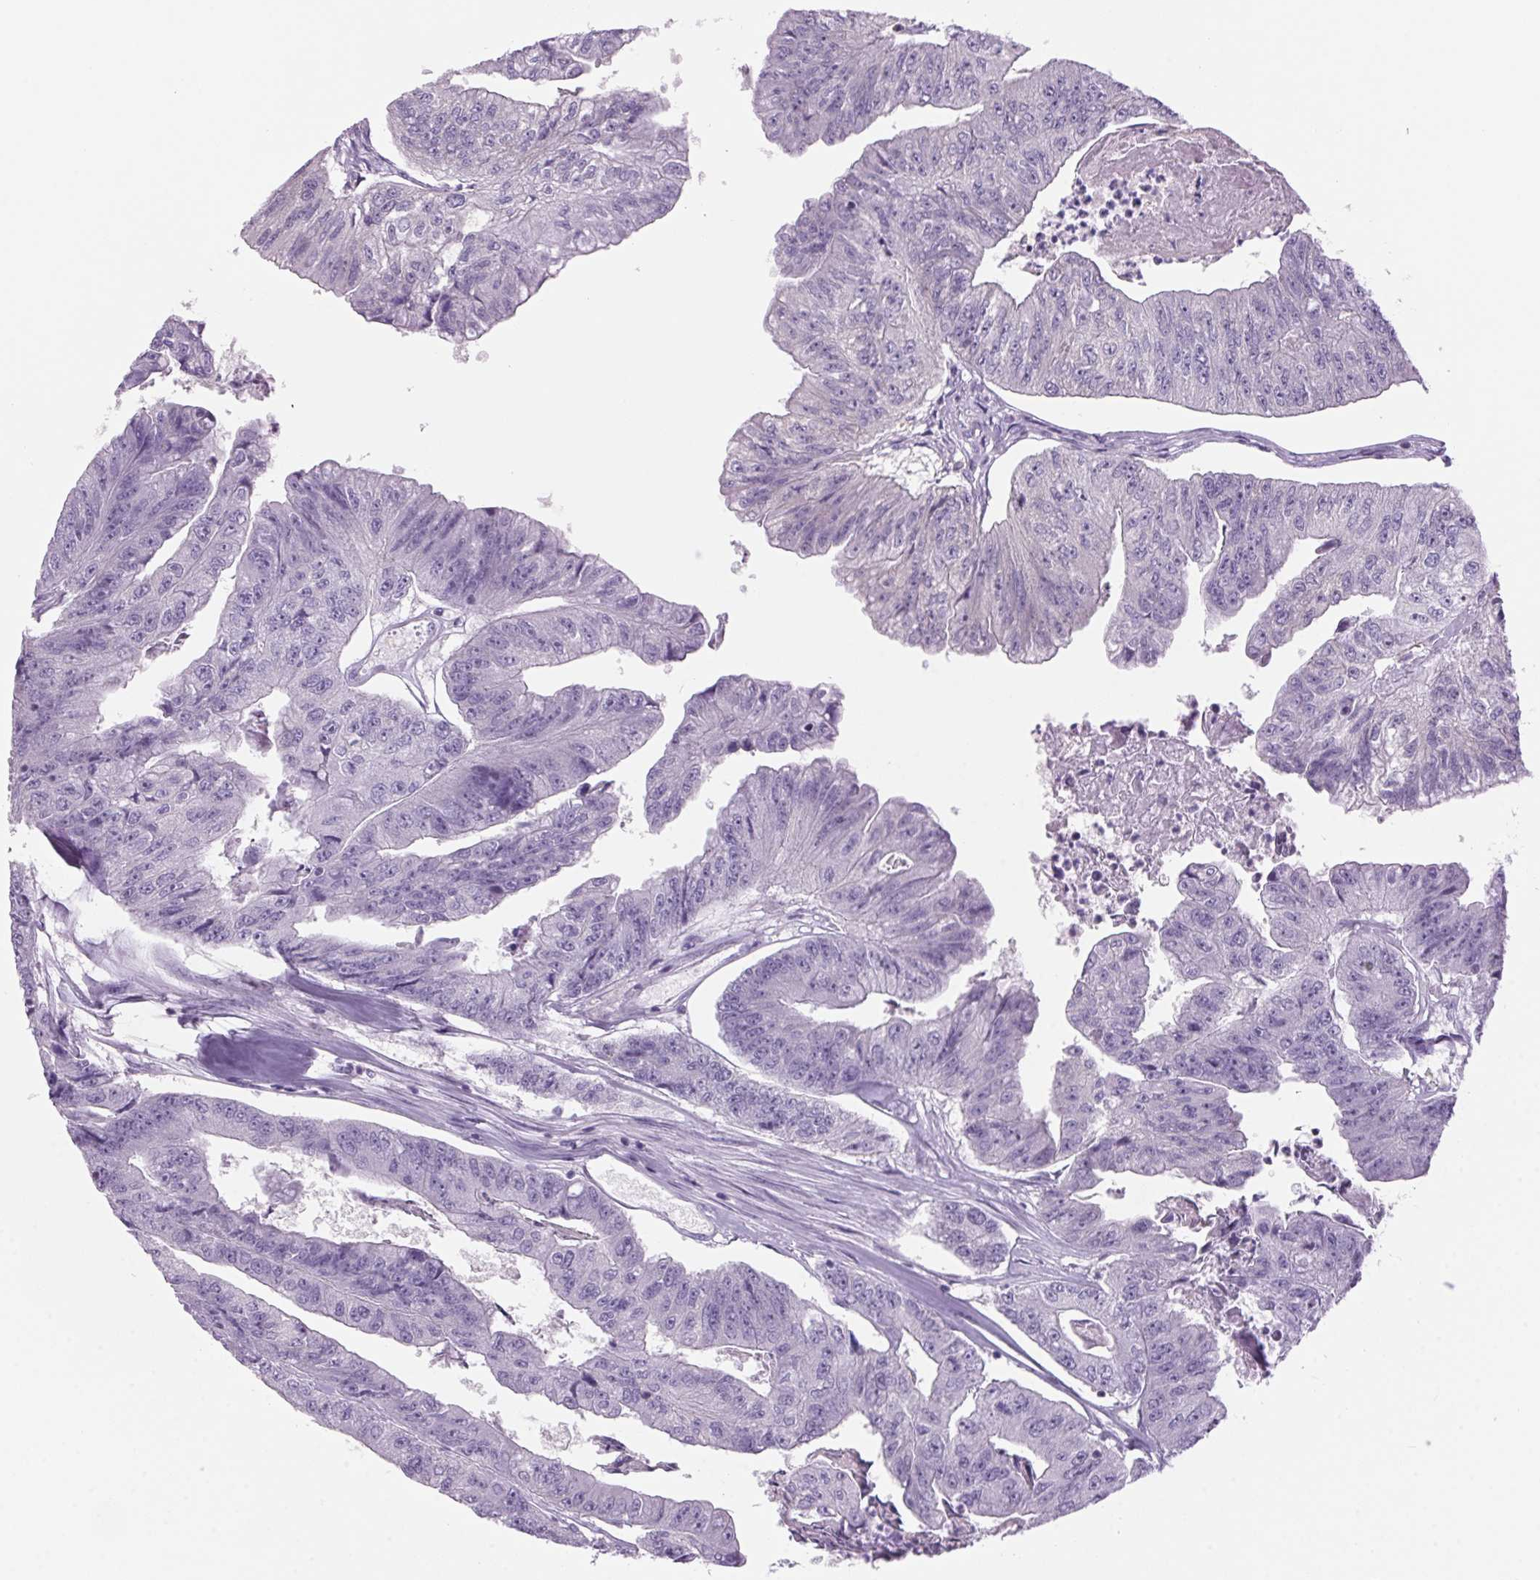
{"staining": {"intensity": "negative", "quantity": "none", "location": "none"}, "tissue": "colorectal cancer", "cell_type": "Tumor cells", "image_type": "cancer", "snomed": [{"axis": "morphology", "description": "Adenocarcinoma, NOS"}, {"axis": "topography", "description": "Colon"}], "caption": "Immunohistochemistry image of neoplastic tissue: colorectal cancer stained with DAB exhibits no significant protein positivity in tumor cells.", "gene": "S100A2", "patient": {"sex": "female", "age": 67}}